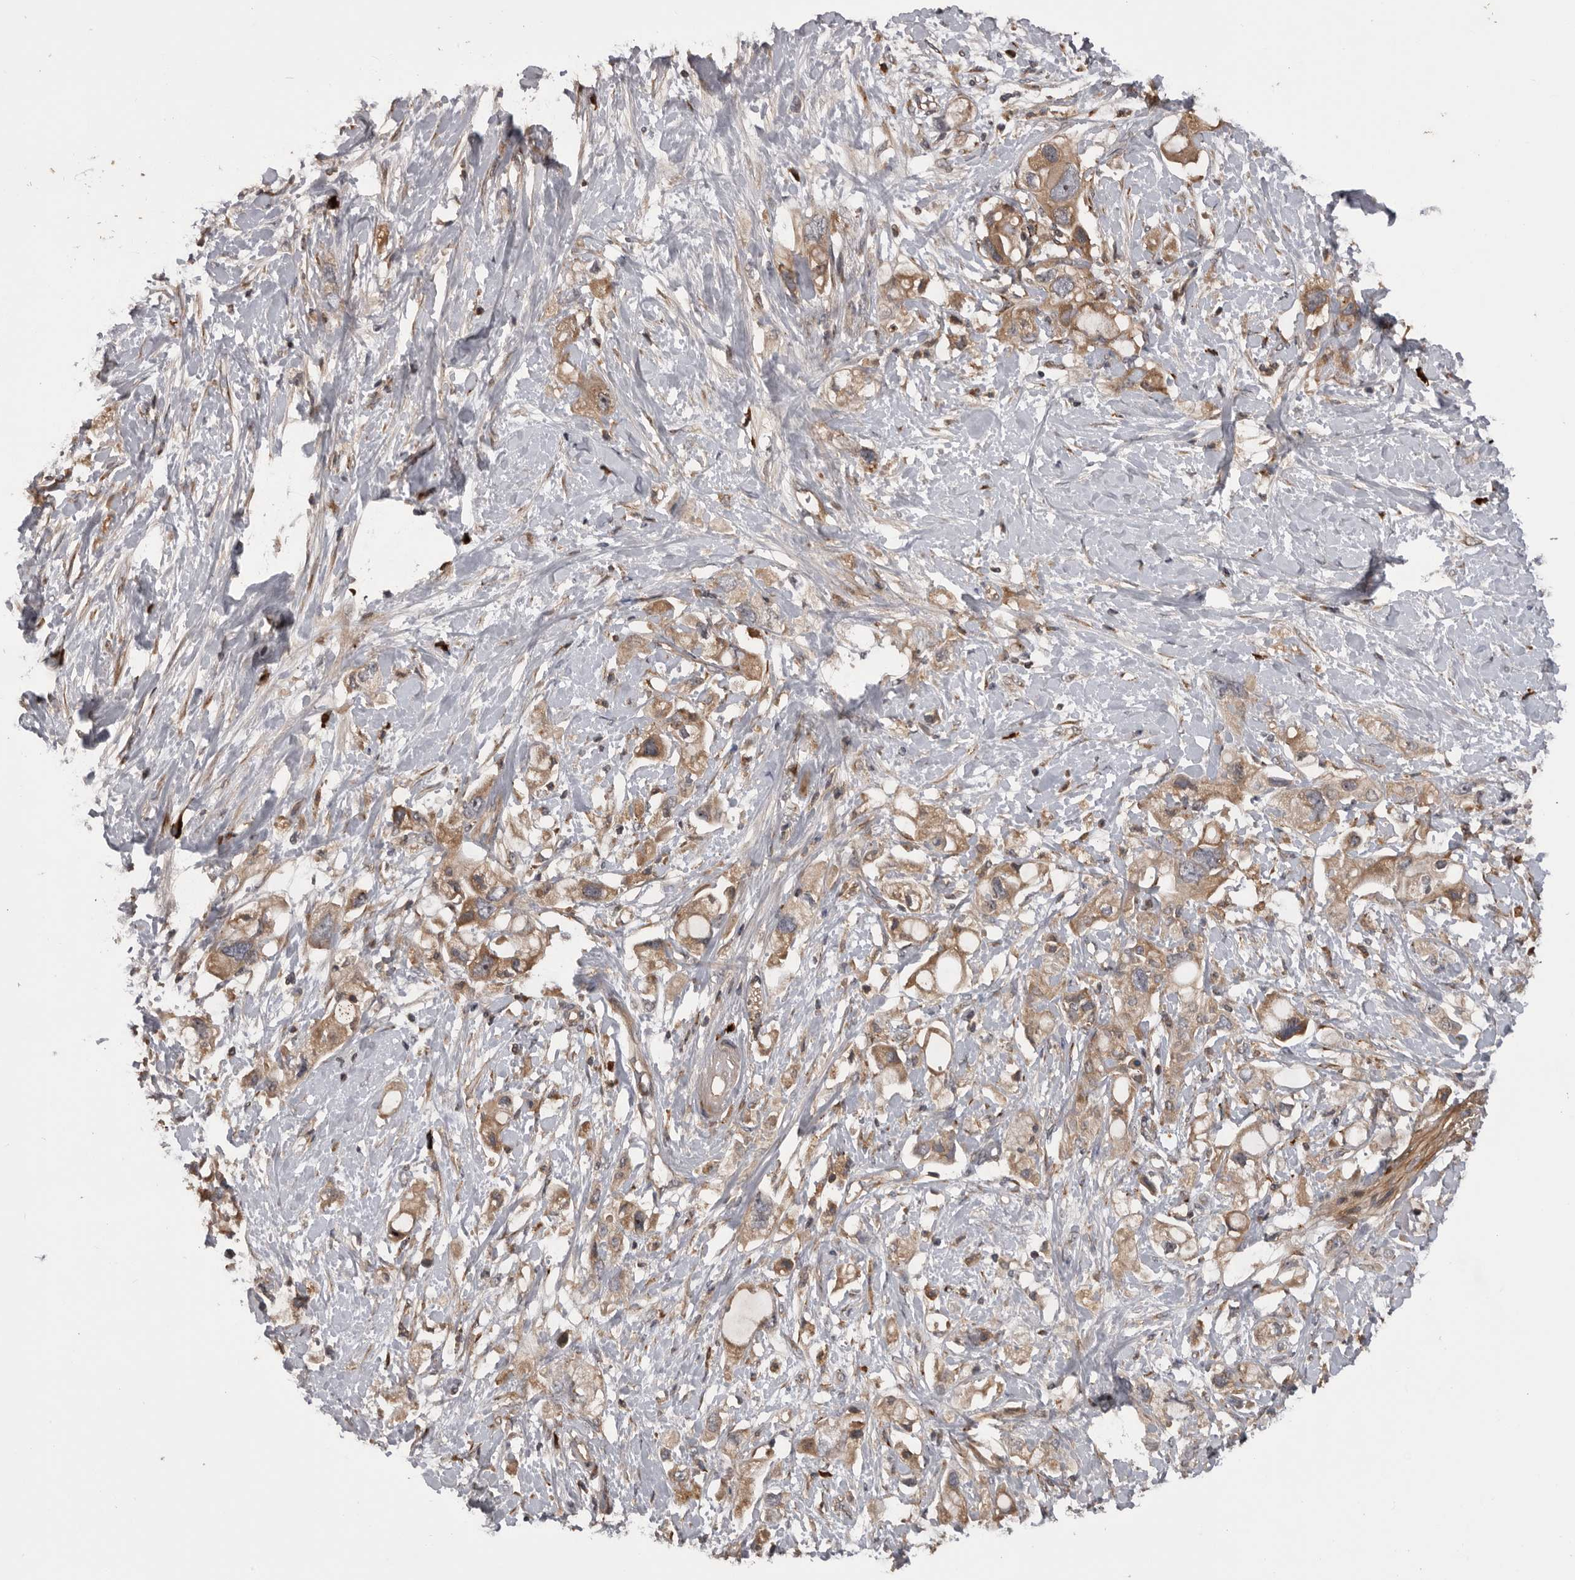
{"staining": {"intensity": "weak", "quantity": ">75%", "location": "cytoplasmic/membranous"}, "tissue": "pancreatic cancer", "cell_type": "Tumor cells", "image_type": "cancer", "snomed": [{"axis": "morphology", "description": "Adenocarcinoma, NOS"}, {"axis": "topography", "description": "Pancreas"}], "caption": "Adenocarcinoma (pancreatic) stained with IHC shows weak cytoplasmic/membranous expression in about >75% of tumor cells. (DAB IHC, brown staining for protein, blue staining for nuclei).", "gene": "RAB3GAP2", "patient": {"sex": "female", "age": 56}}